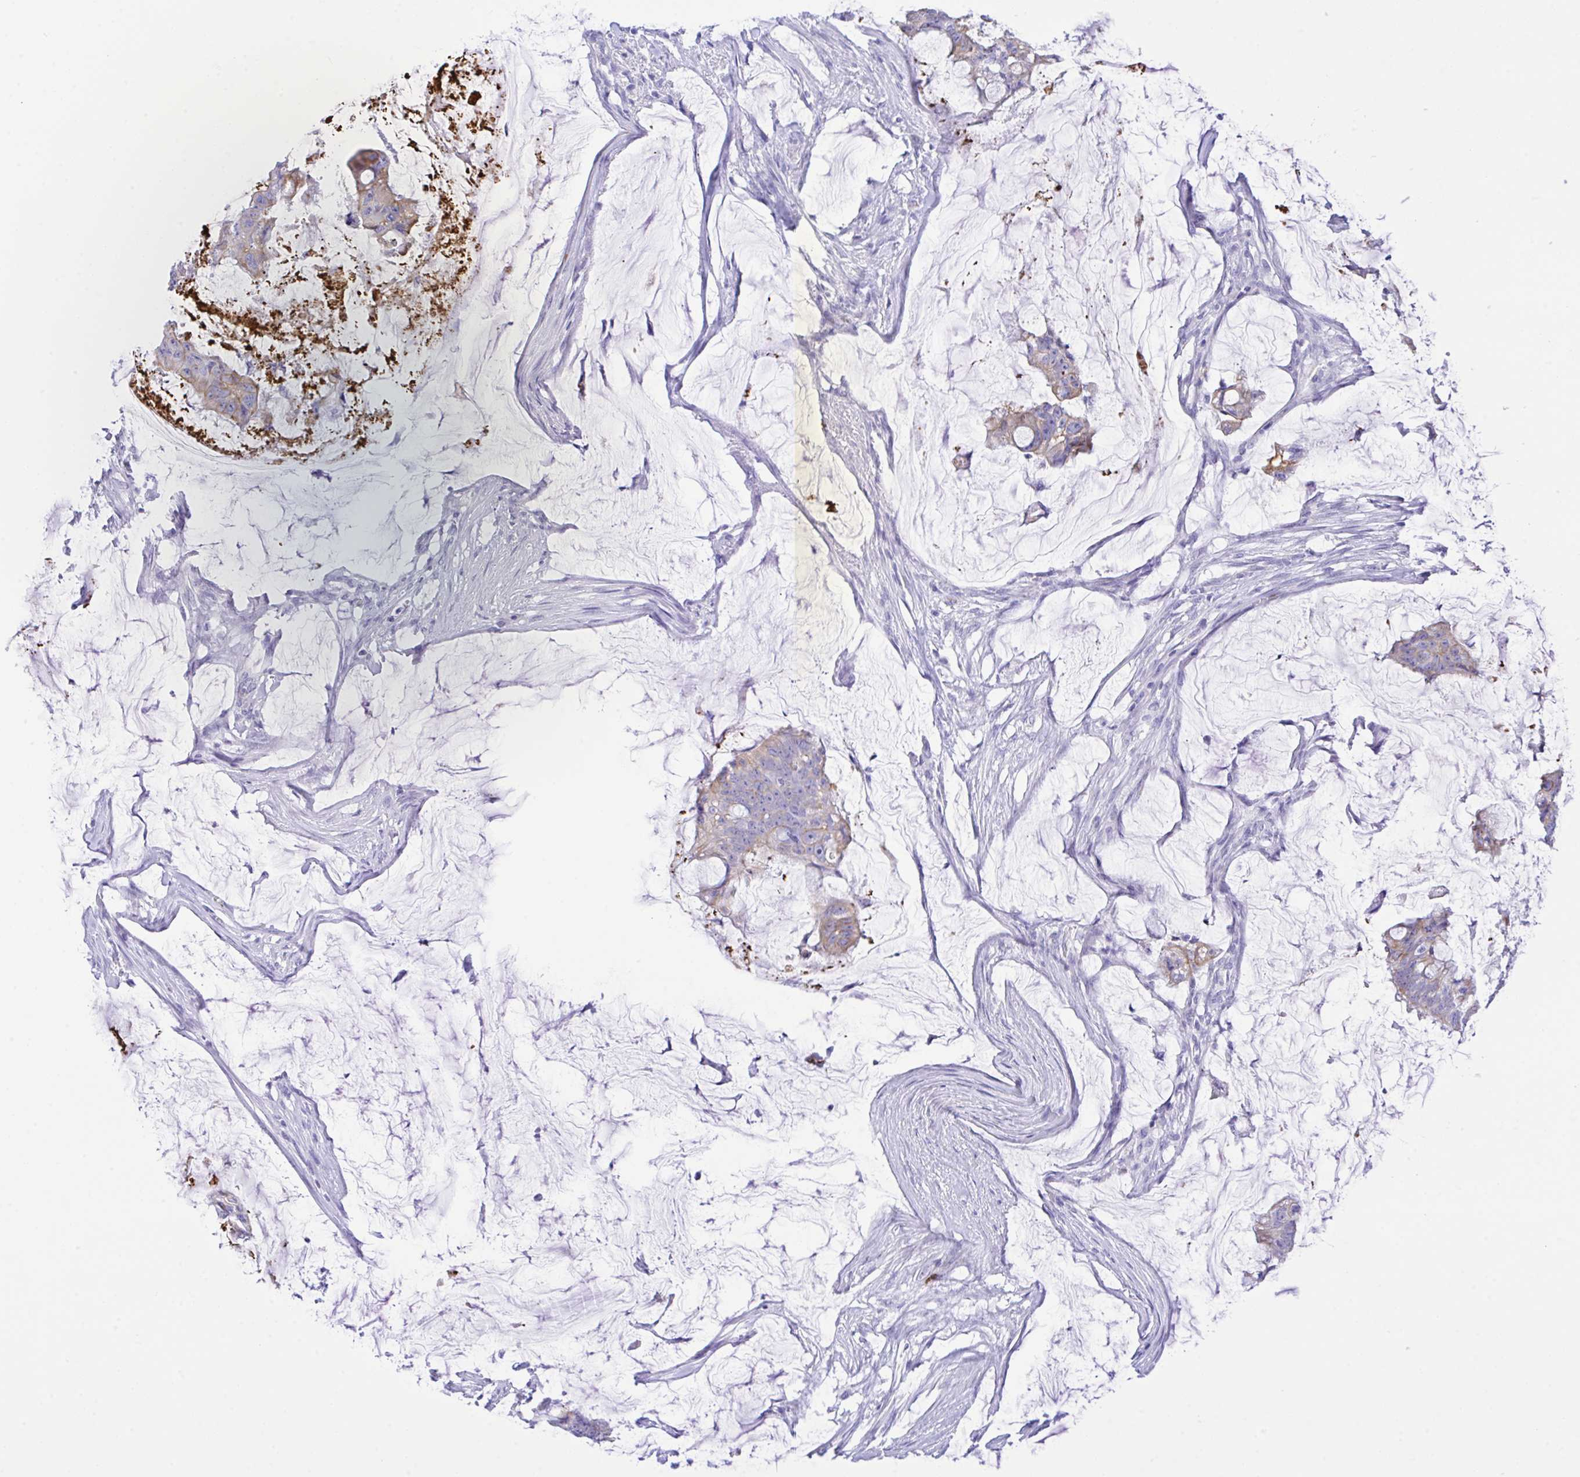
{"staining": {"intensity": "weak", "quantity": "25%-75%", "location": "cytoplasmic/membranous"}, "tissue": "colorectal cancer", "cell_type": "Tumor cells", "image_type": "cancer", "snomed": [{"axis": "morphology", "description": "Adenocarcinoma, NOS"}, {"axis": "topography", "description": "Colon"}], "caption": "Adenocarcinoma (colorectal) stained with DAB (3,3'-diaminobenzidine) immunohistochemistry demonstrates low levels of weak cytoplasmic/membranous staining in approximately 25%-75% of tumor cells.", "gene": "ZNF221", "patient": {"sex": "male", "age": 62}}